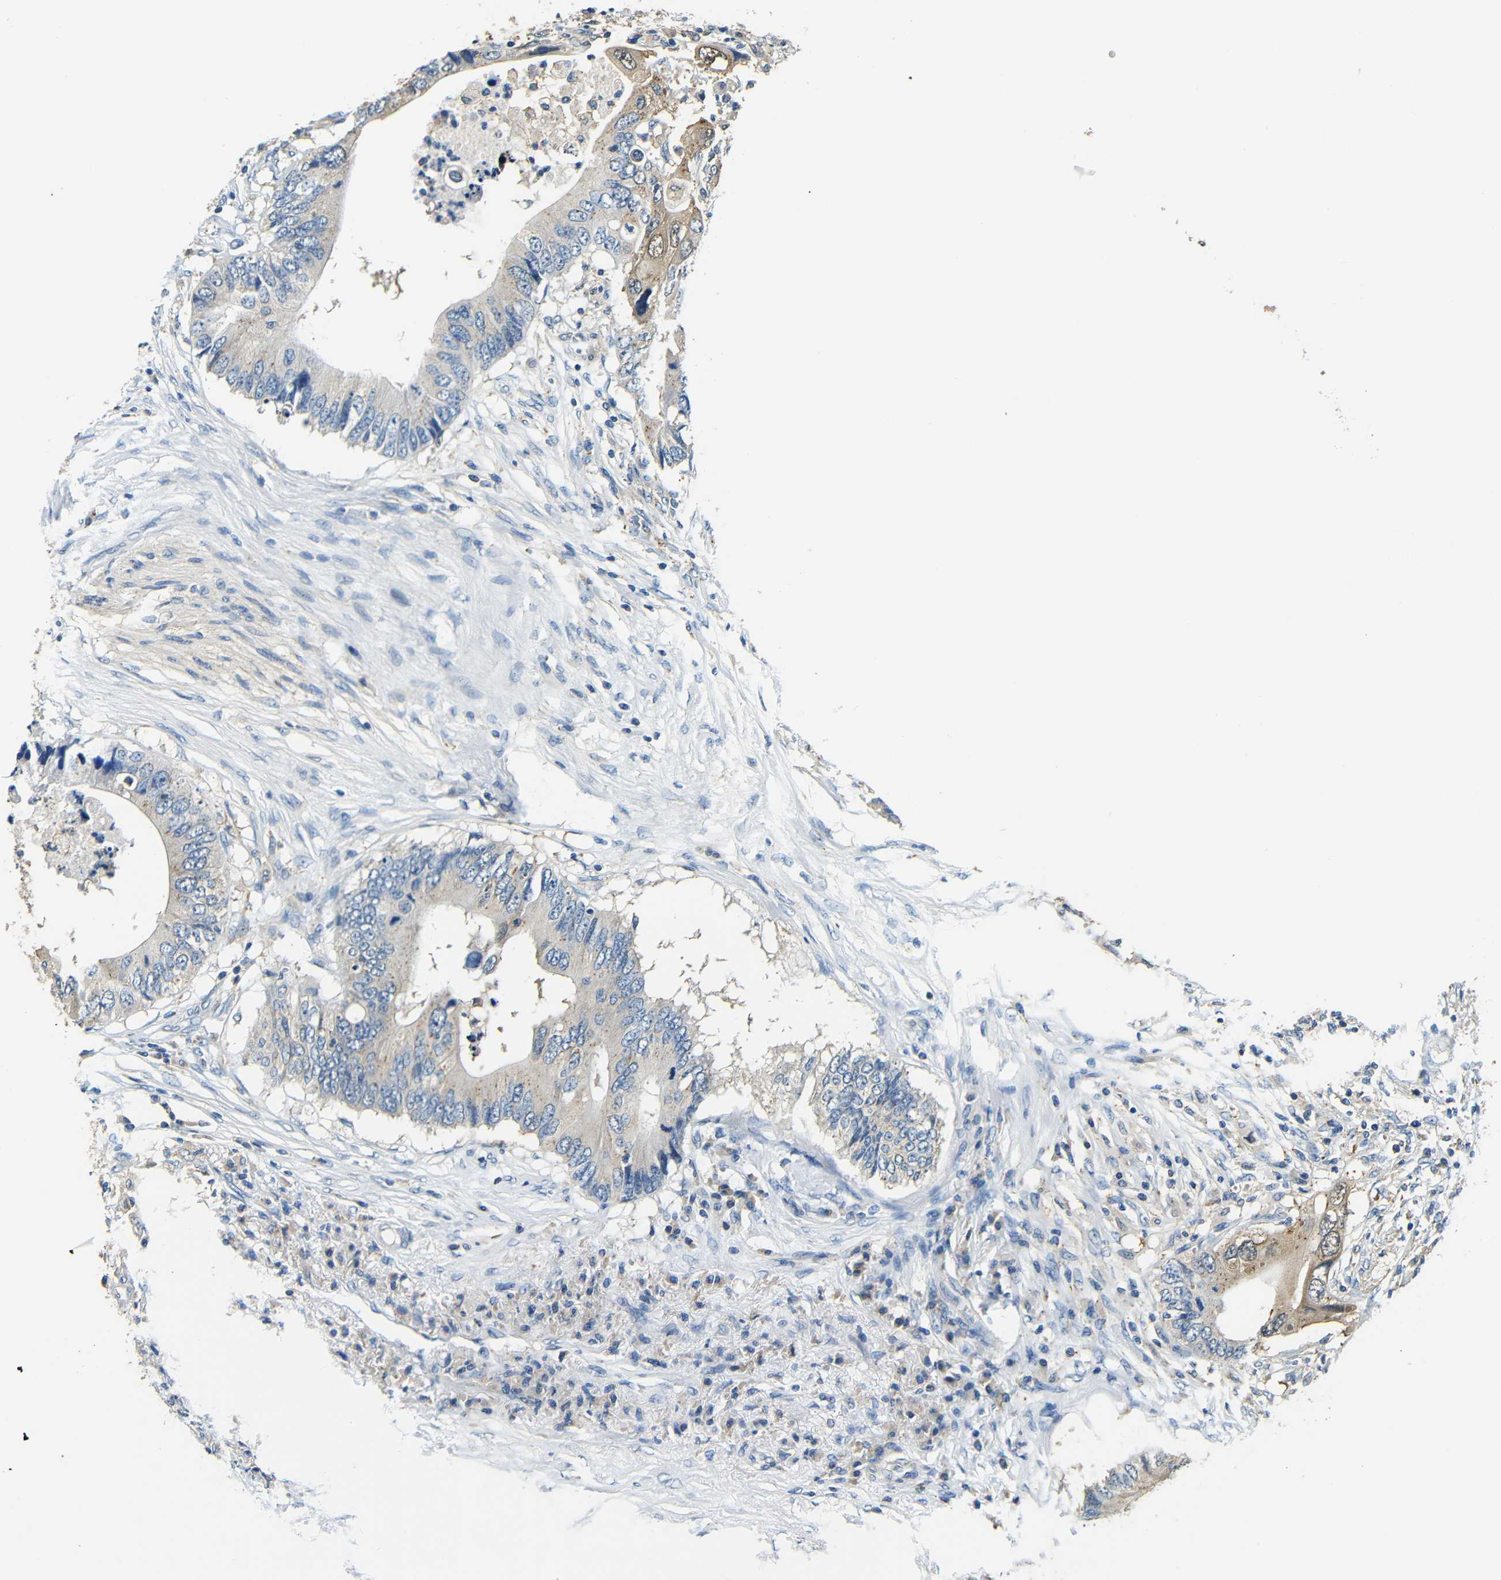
{"staining": {"intensity": "weak", "quantity": "<25%", "location": "cytoplasmic/membranous"}, "tissue": "colorectal cancer", "cell_type": "Tumor cells", "image_type": "cancer", "snomed": [{"axis": "morphology", "description": "Adenocarcinoma, NOS"}, {"axis": "topography", "description": "Colon"}], "caption": "Immunohistochemistry (IHC) of adenocarcinoma (colorectal) exhibits no positivity in tumor cells. The staining was performed using DAB (3,3'-diaminobenzidine) to visualize the protein expression in brown, while the nuclei were stained in blue with hematoxylin (Magnification: 20x).", "gene": "FMO5", "patient": {"sex": "male", "age": 71}}